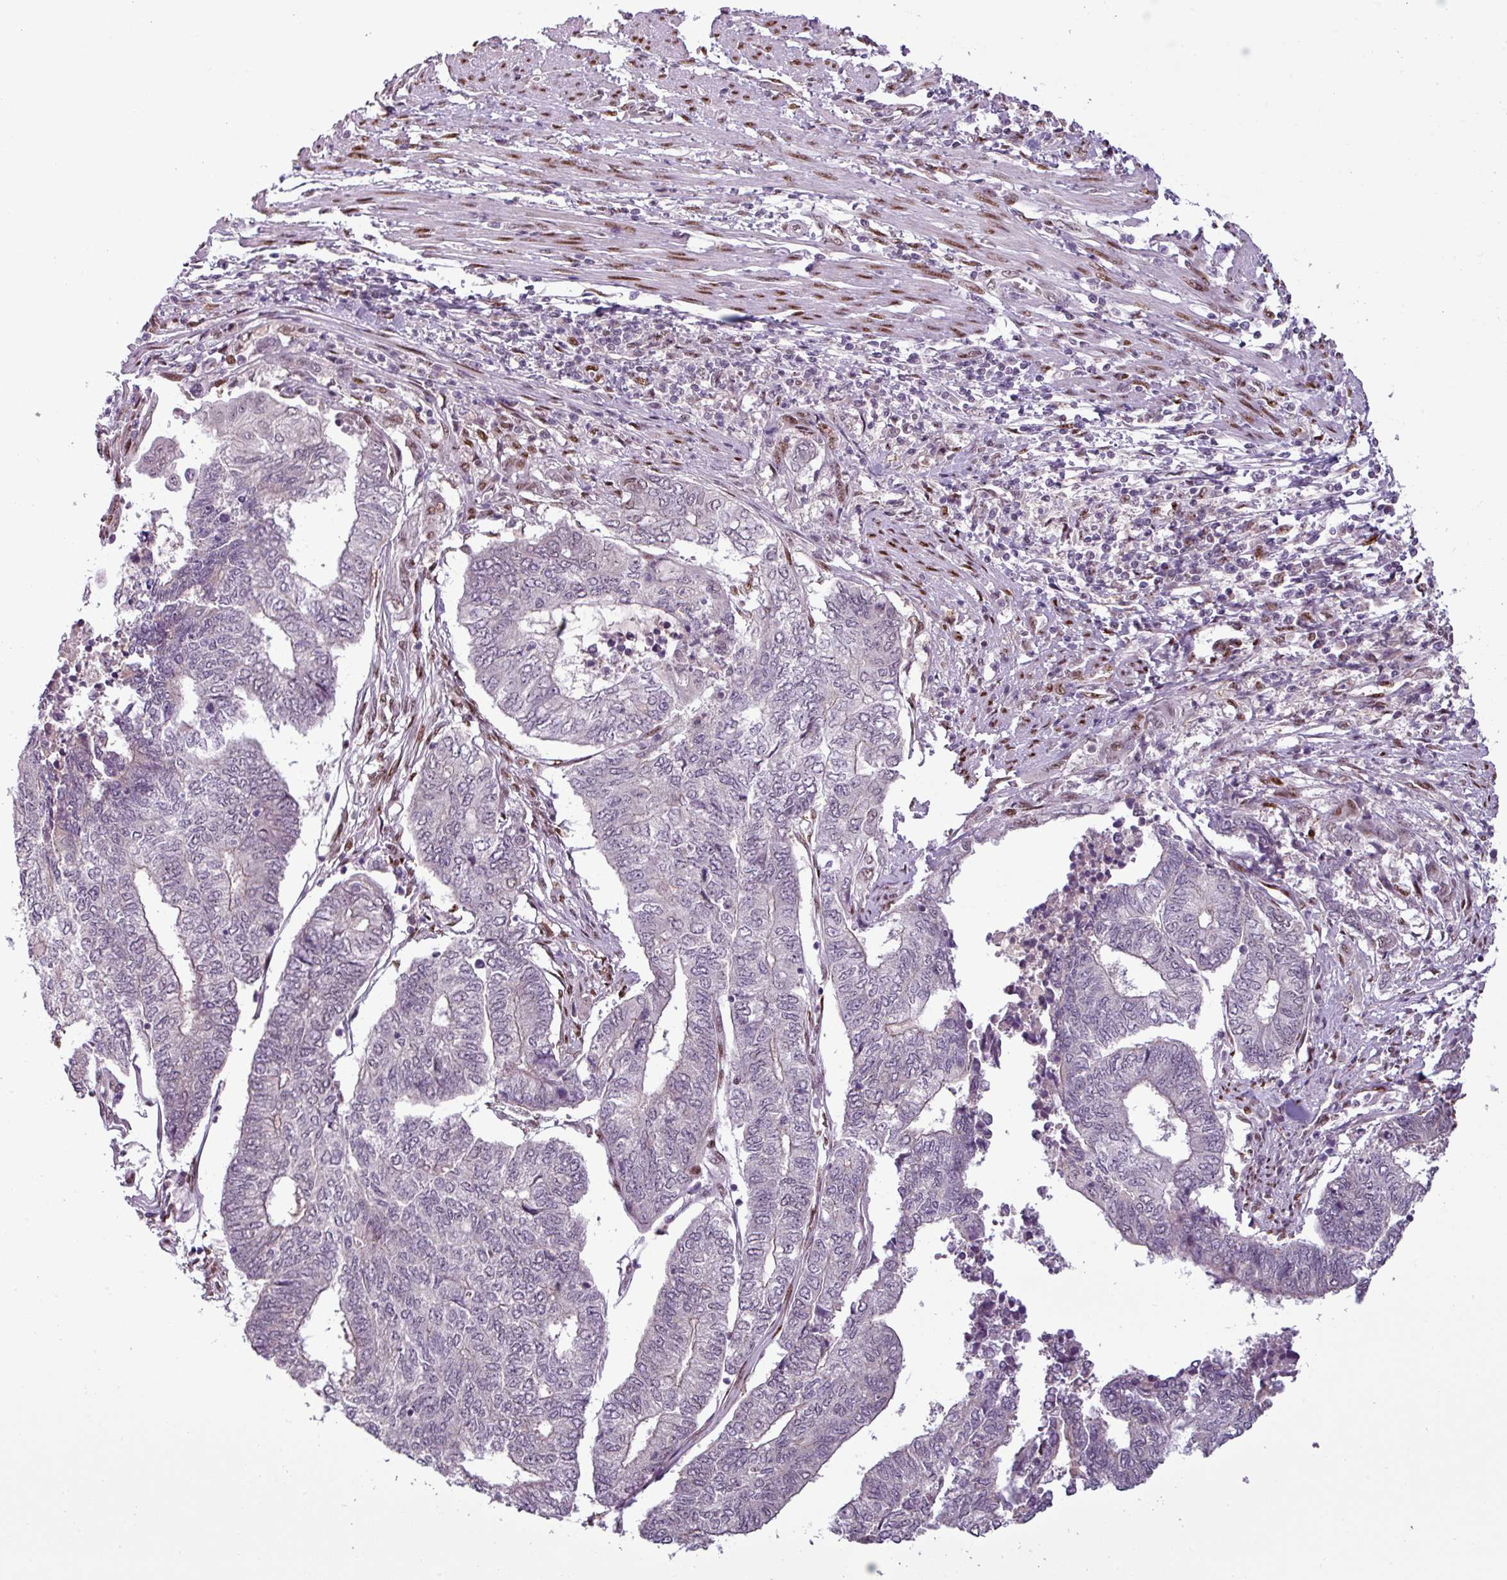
{"staining": {"intensity": "negative", "quantity": "none", "location": "none"}, "tissue": "endometrial cancer", "cell_type": "Tumor cells", "image_type": "cancer", "snomed": [{"axis": "morphology", "description": "Adenocarcinoma, NOS"}, {"axis": "topography", "description": "Uterus"}, {"axis": "topography", "description": "Endometrium"}], "caption": "Adenocarcinoma (endometrial) was stained to show a protein in brown. There is no significant expression in tumor cells.", "gene": "IRF2BPL", "patient": {"sex": "female", "age": 70}}